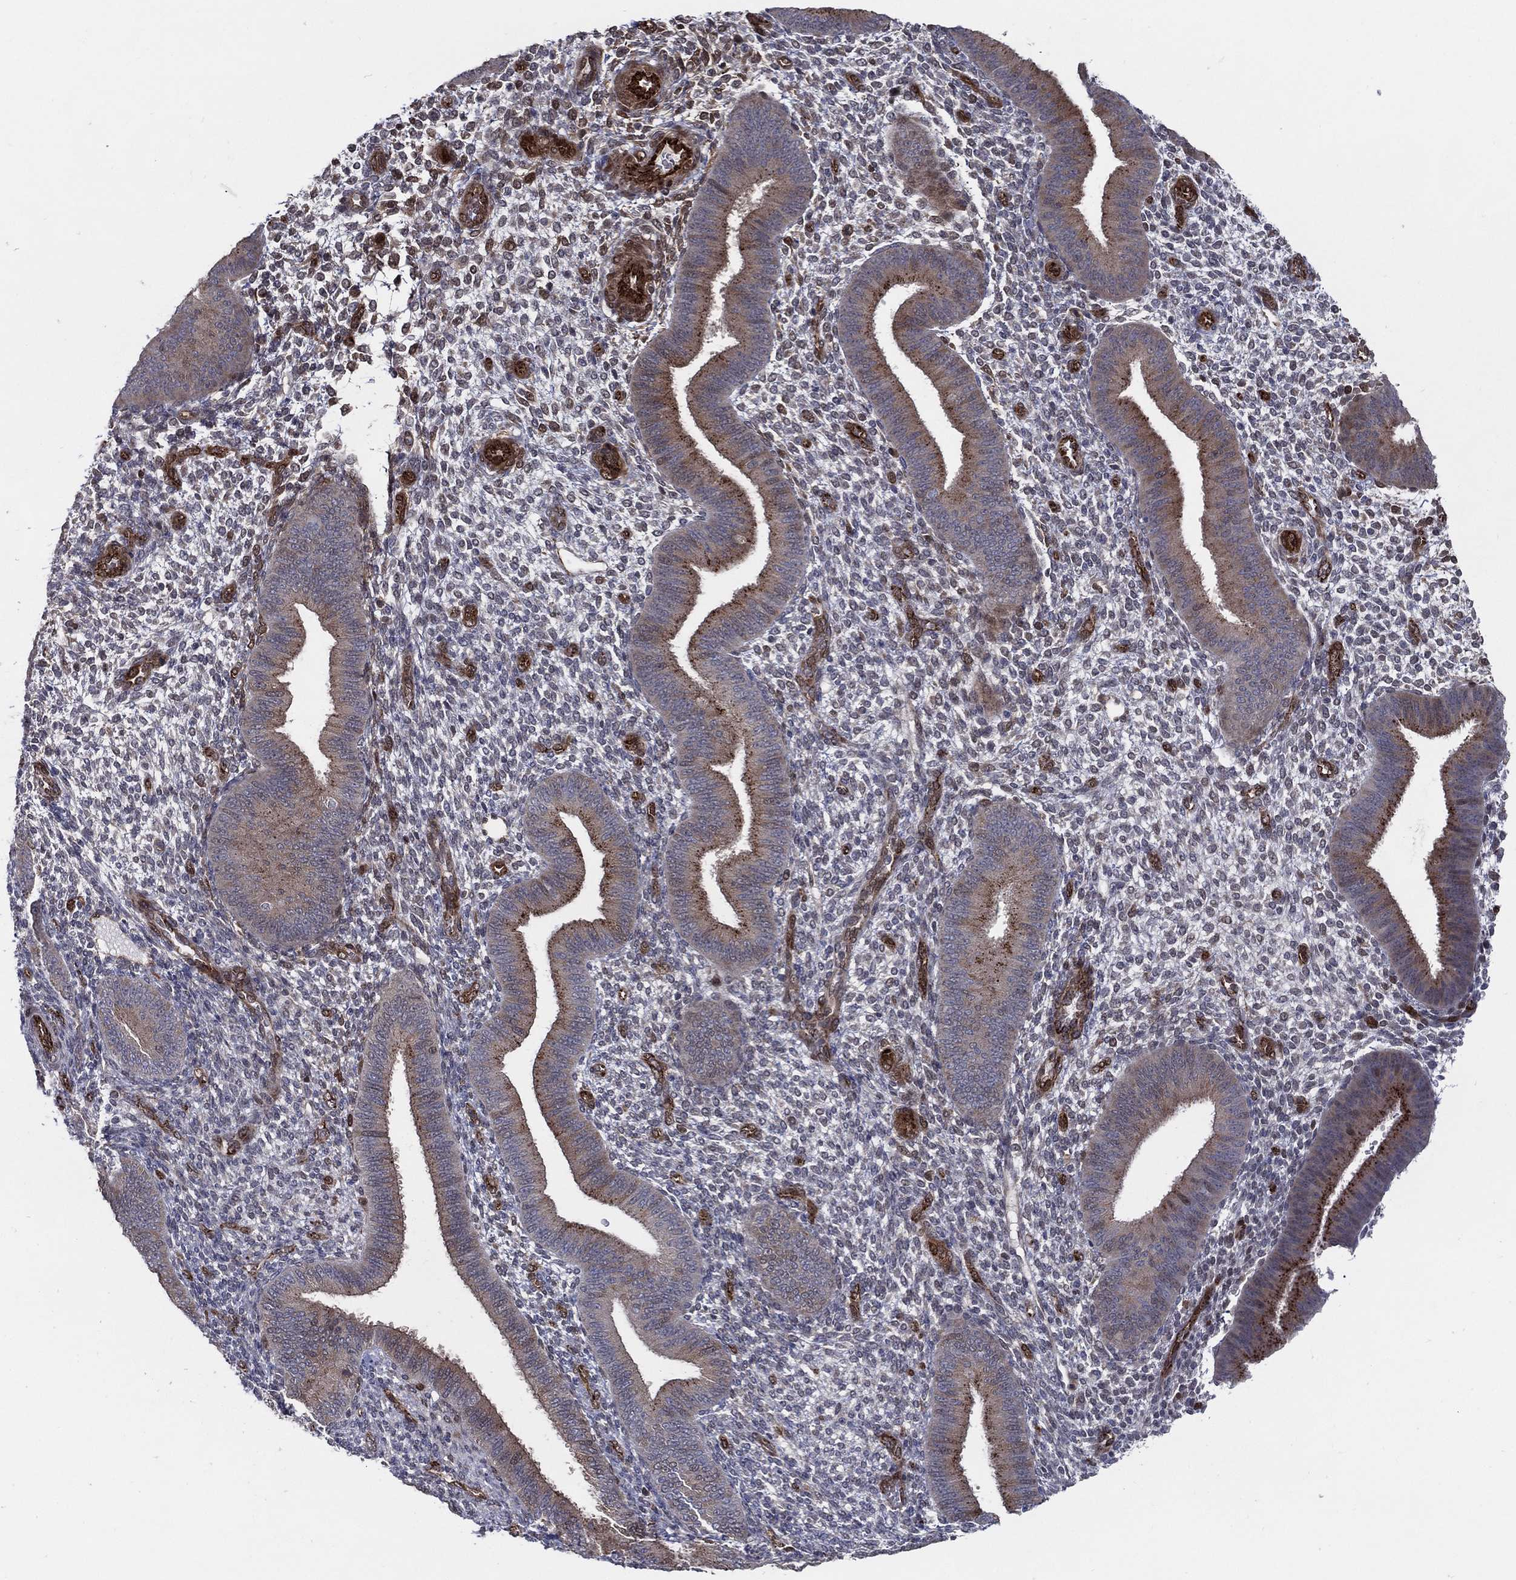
{"staining": {"intensity": "negative", "quantity": "none", "location": "none"}, "tissue": "endometrium", "cell_type": "Cells in endometrial stroma", "image_type": "normal", "snomed": [{"axis": "morphology", "description": "Normal tissue, NOS"}, {"axis": "topography", "description": "Endometrium"}], "caption": "An image of human endometrium is negative for staining in cells in endometrial stroma. (Immunohistochemistry, brightfield microscopy, high magnification).", "gene": "ARHGAP11A", "patient": {"sex": "female", "age": 39}}